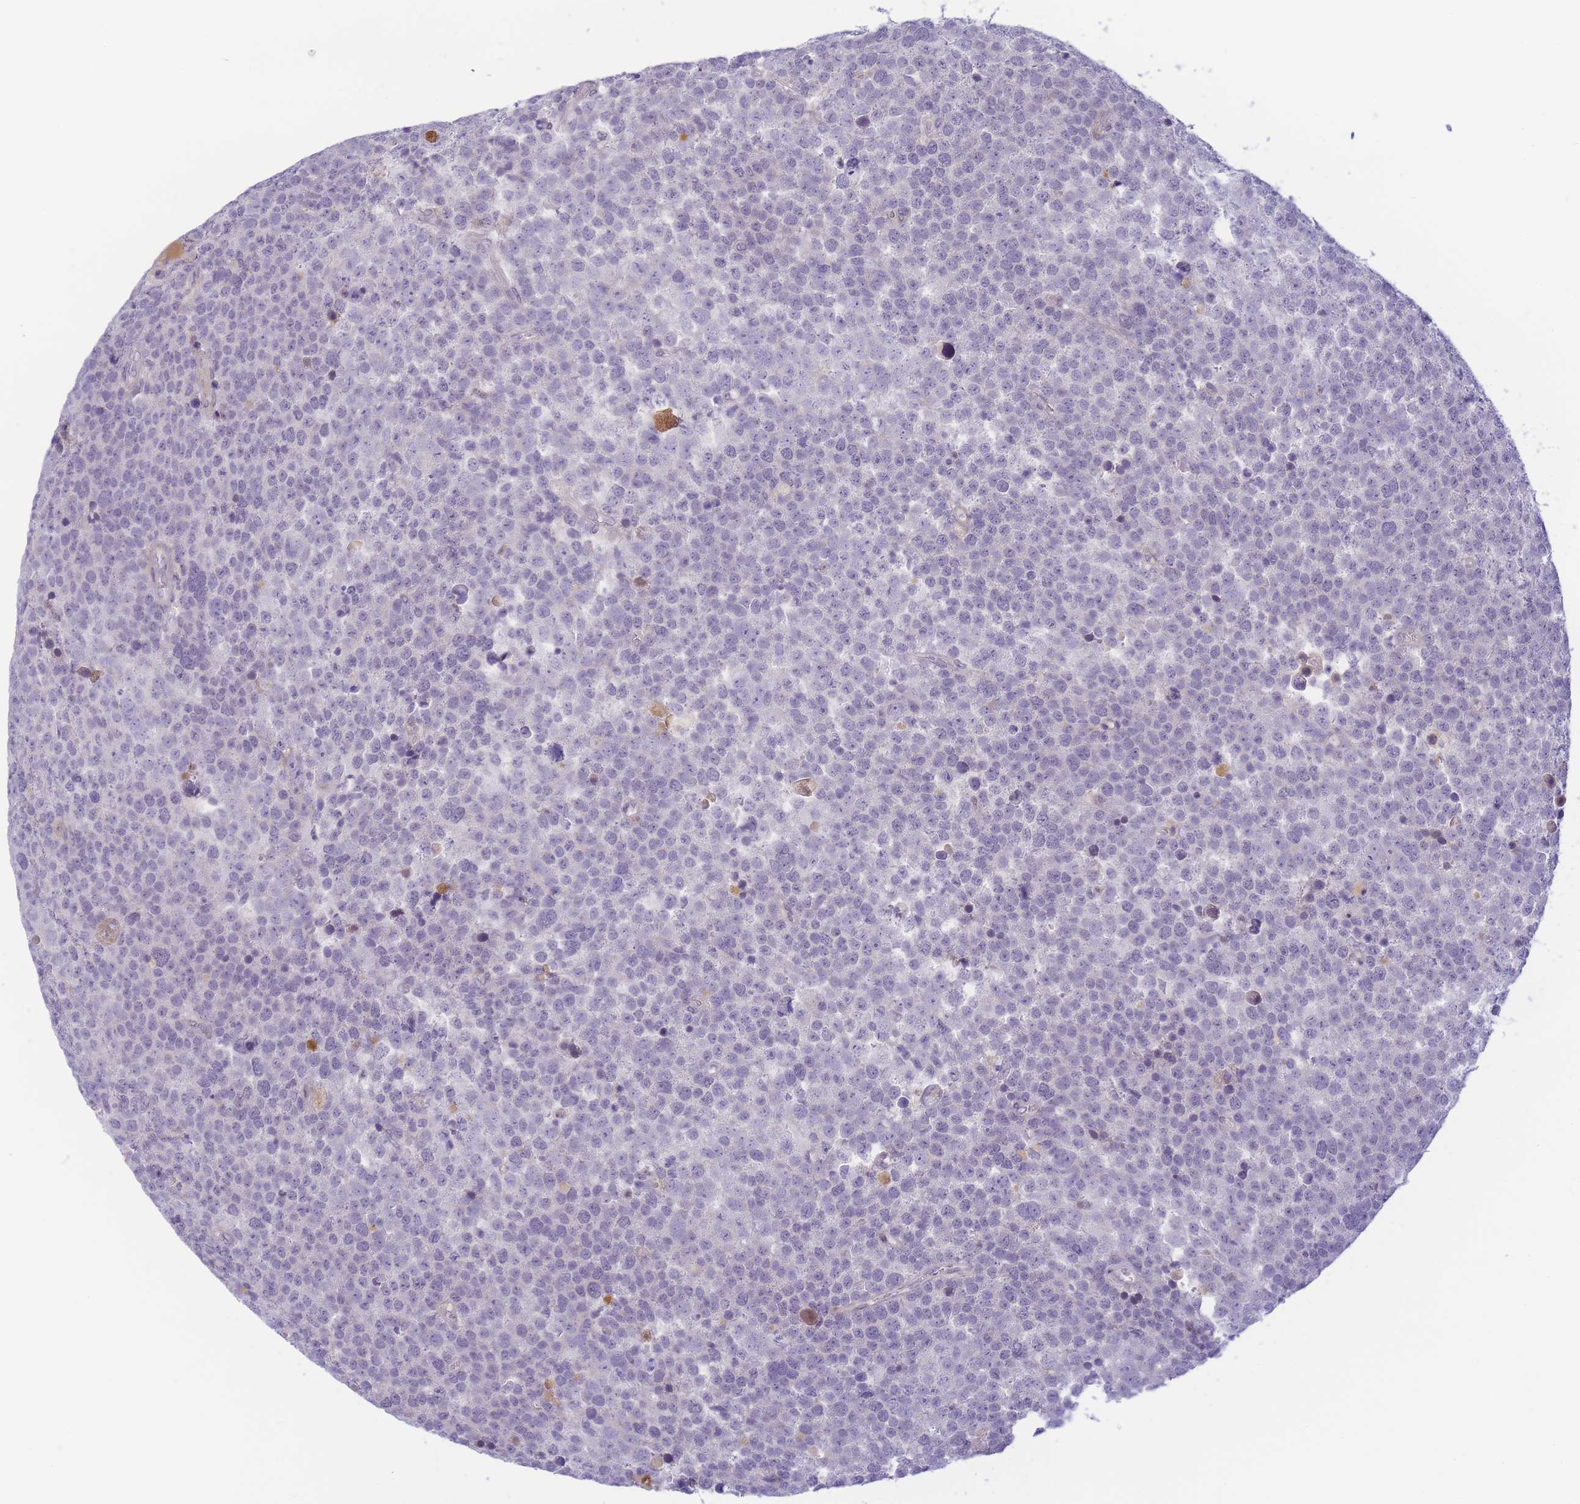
{"staining": {"intensity": "negative", "quantity": "none", "location": "none"}, "tissue": "testis cancer", "cell_type": "Tumor cells", "image_type": "cancer", "snomed": [{"axis": "morphology", "description": "Seminoma, NOS"}, {"axis": "topography", "description": "Testis"}], "caption": "Image shows no significant protein positivity in tumor cells of testis cancer.", "gene": "RRAD", "patient": {"sex": "male", "age": 71}}